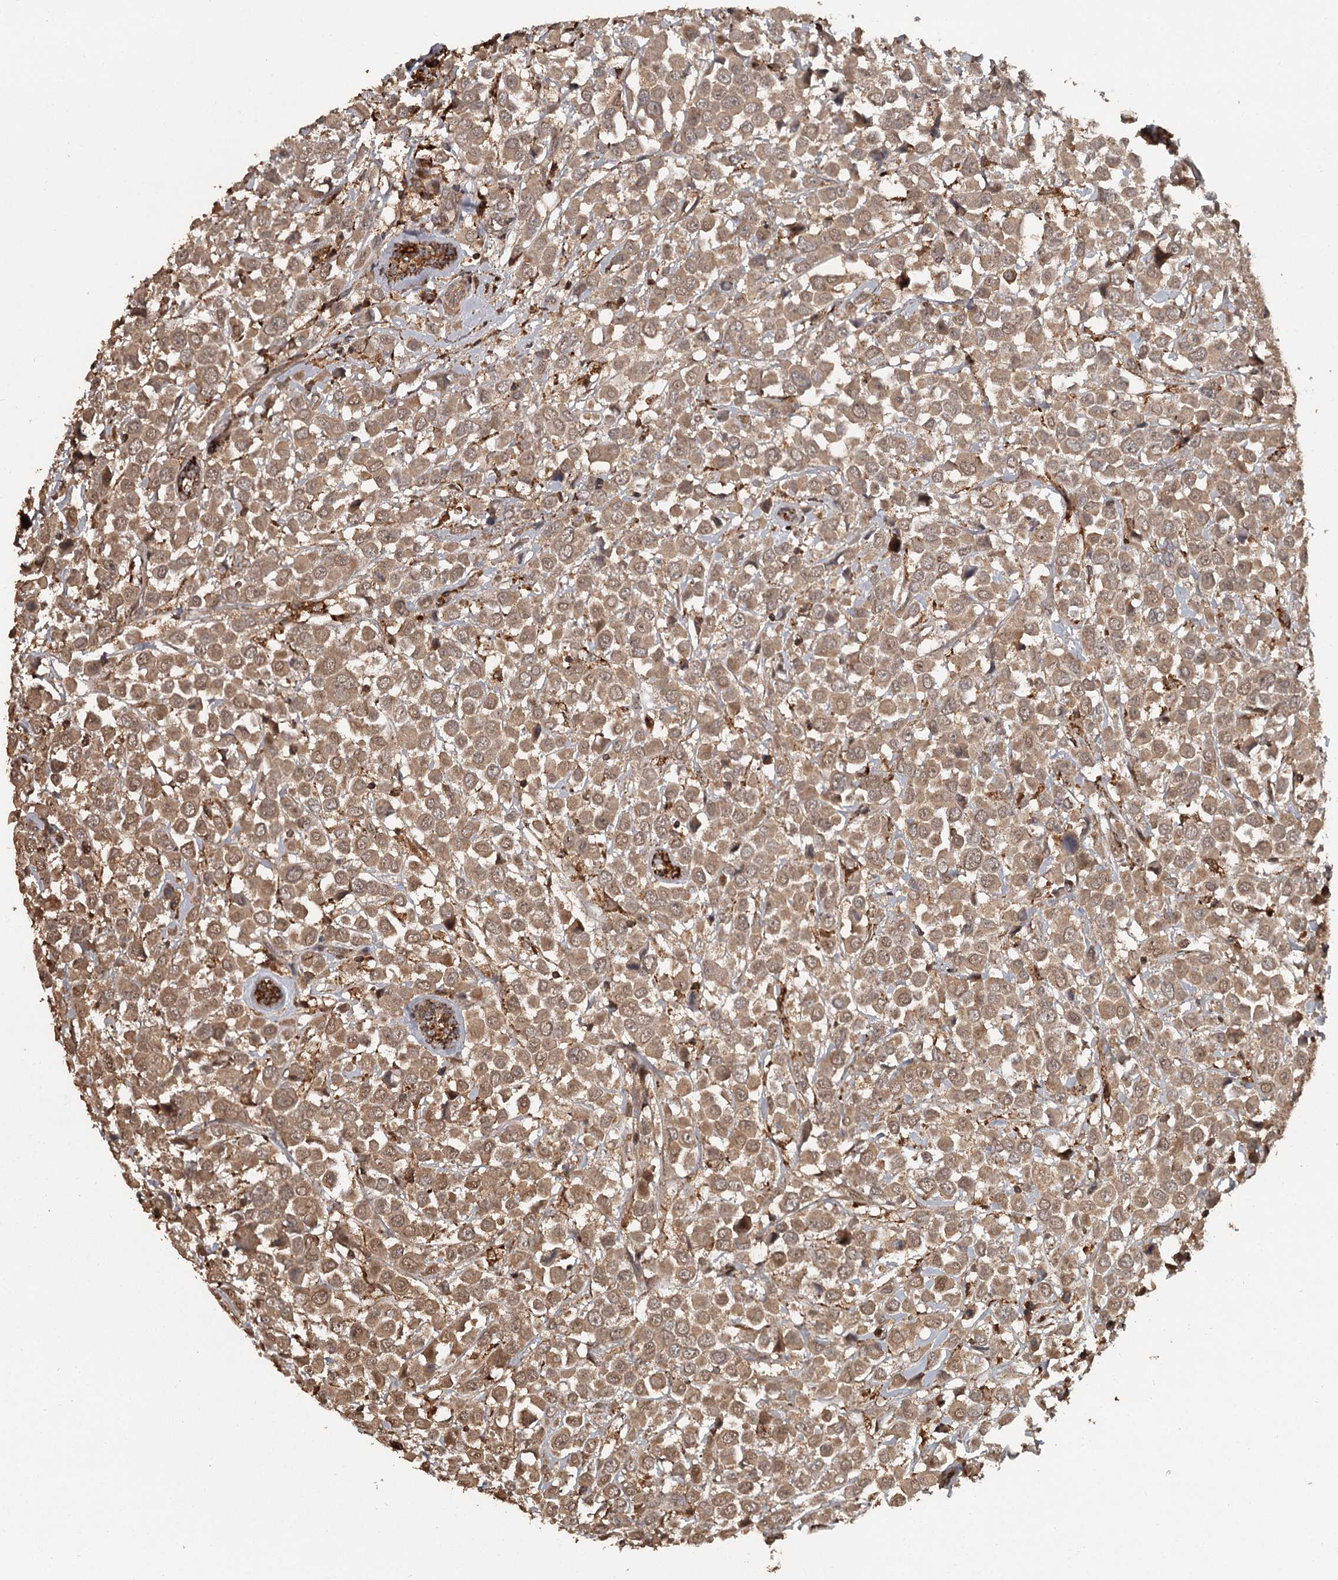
{"staining": {"intensity": "moderate", "quantity": ">75%", "location": "cytoplasmic/membranous"}, "tissue": "breast cancer", "cell_type": "Tumor cells", "image_type": "cancer", "snomed": [{"axis": "morphology", "description": "Duct carcinoma"}, {"axis": "topography", "description": "Breast"}], "caption": "Invasive ductal carcinoma (breast) tissue reveals moderate cytoplasmic/membranous staining in approximately >75% of tumor cells, visualized by immunohistochemistry. (DAB (3,3'-diaminobenzidine) = brown stain, brightfield microscopy at high magnification).", "gene": "FAXC", "patient": {"sex": "female", "age": 61}}